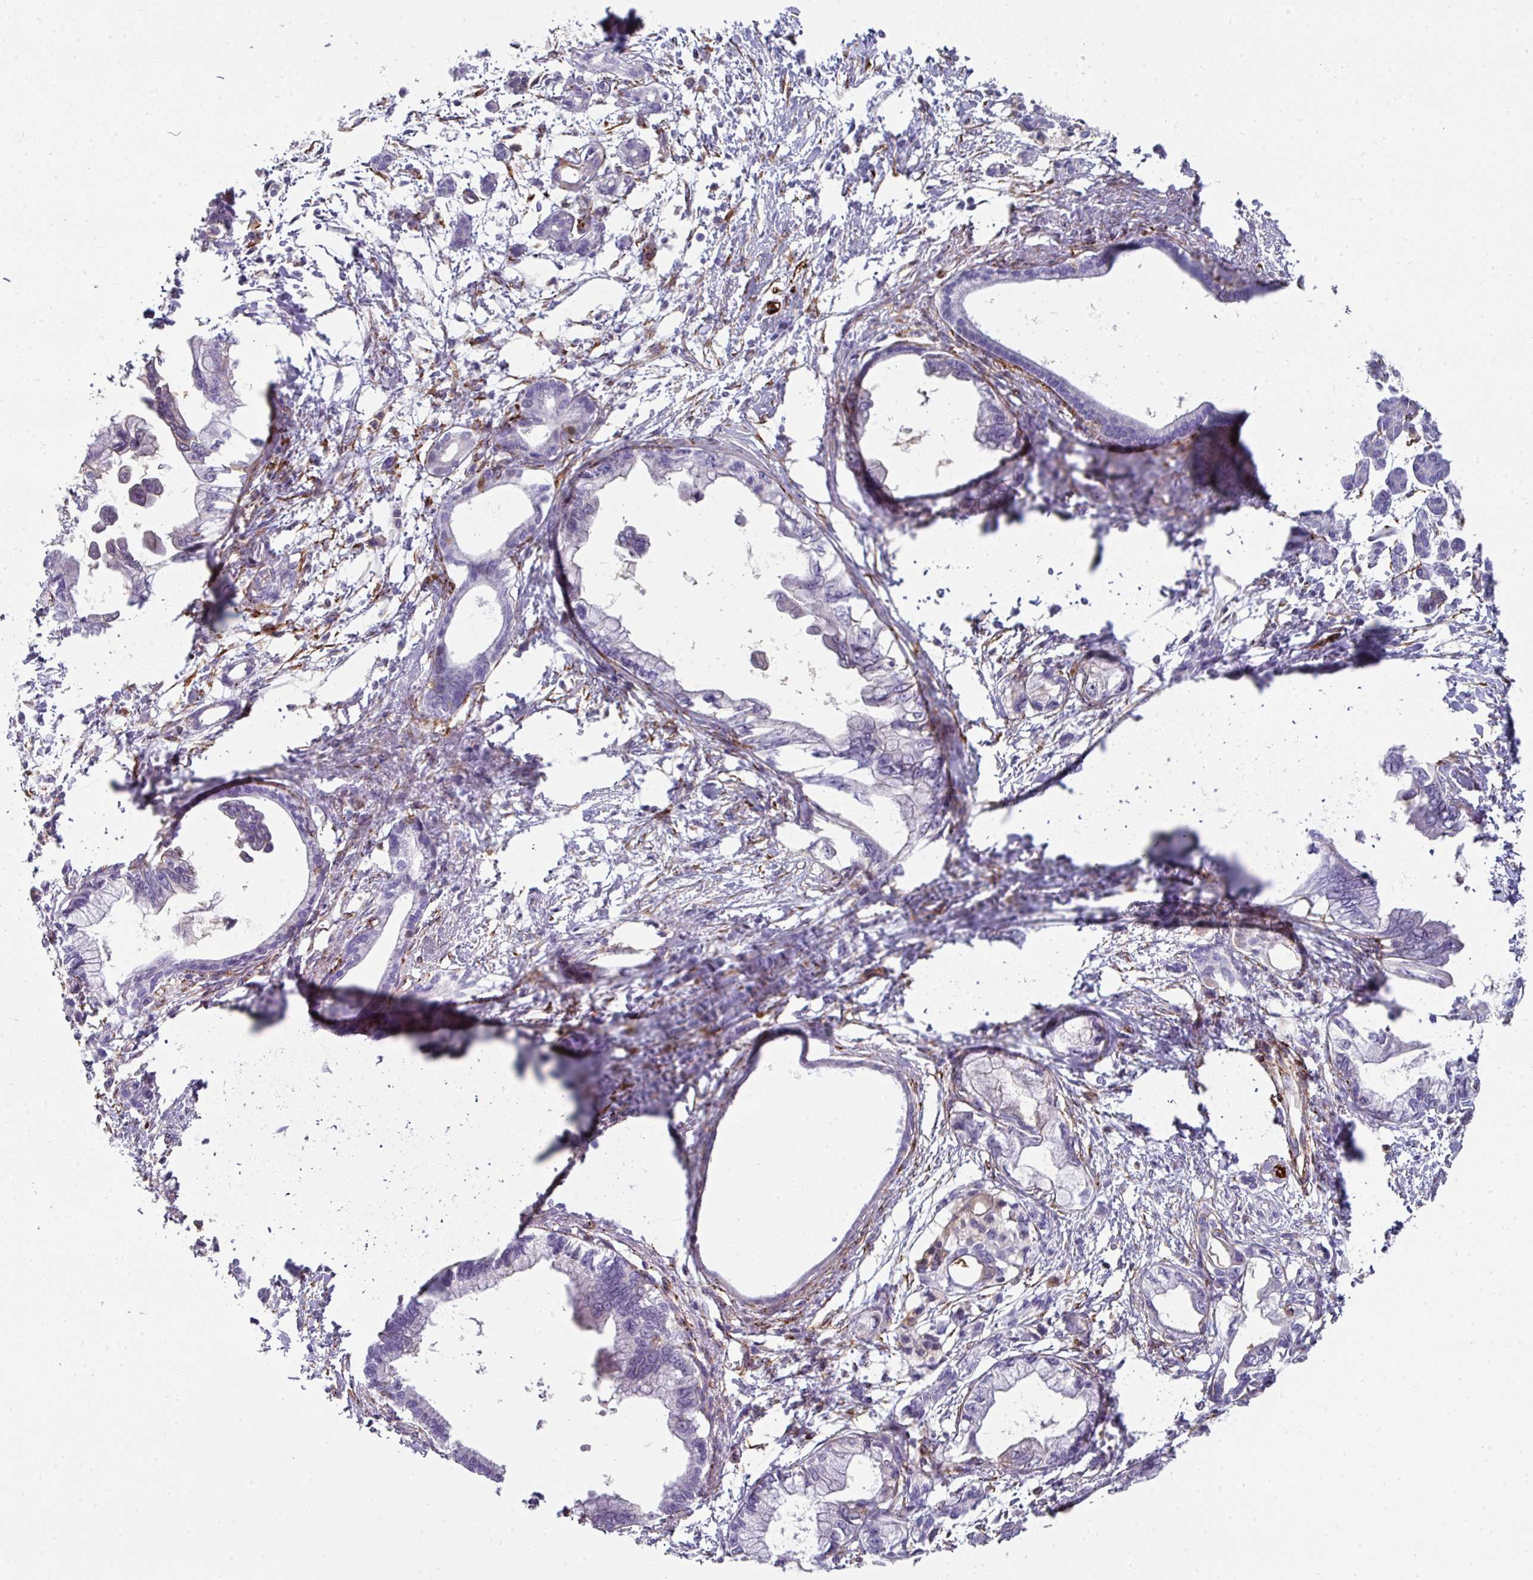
{"staining": {"intensity": "weak", "quantity": "<25%", "location": "cytoplasmic/membranous"}, "tissue": "pancreatic cancer", "cell_type": "Tumor cells", "image_type": "cancer", "snomed": [{"axis": "morphology", "description": "Adenocarcinoma, NOS"}, {"axis": "topography", "description": "Pancreas"}], "caption": "There is no significant staining in tumor cells of pancreatic cancer. Nuclei are stained in blue.", "gene": "BEND5", "patient": {"sex": "male", "age": 61}}